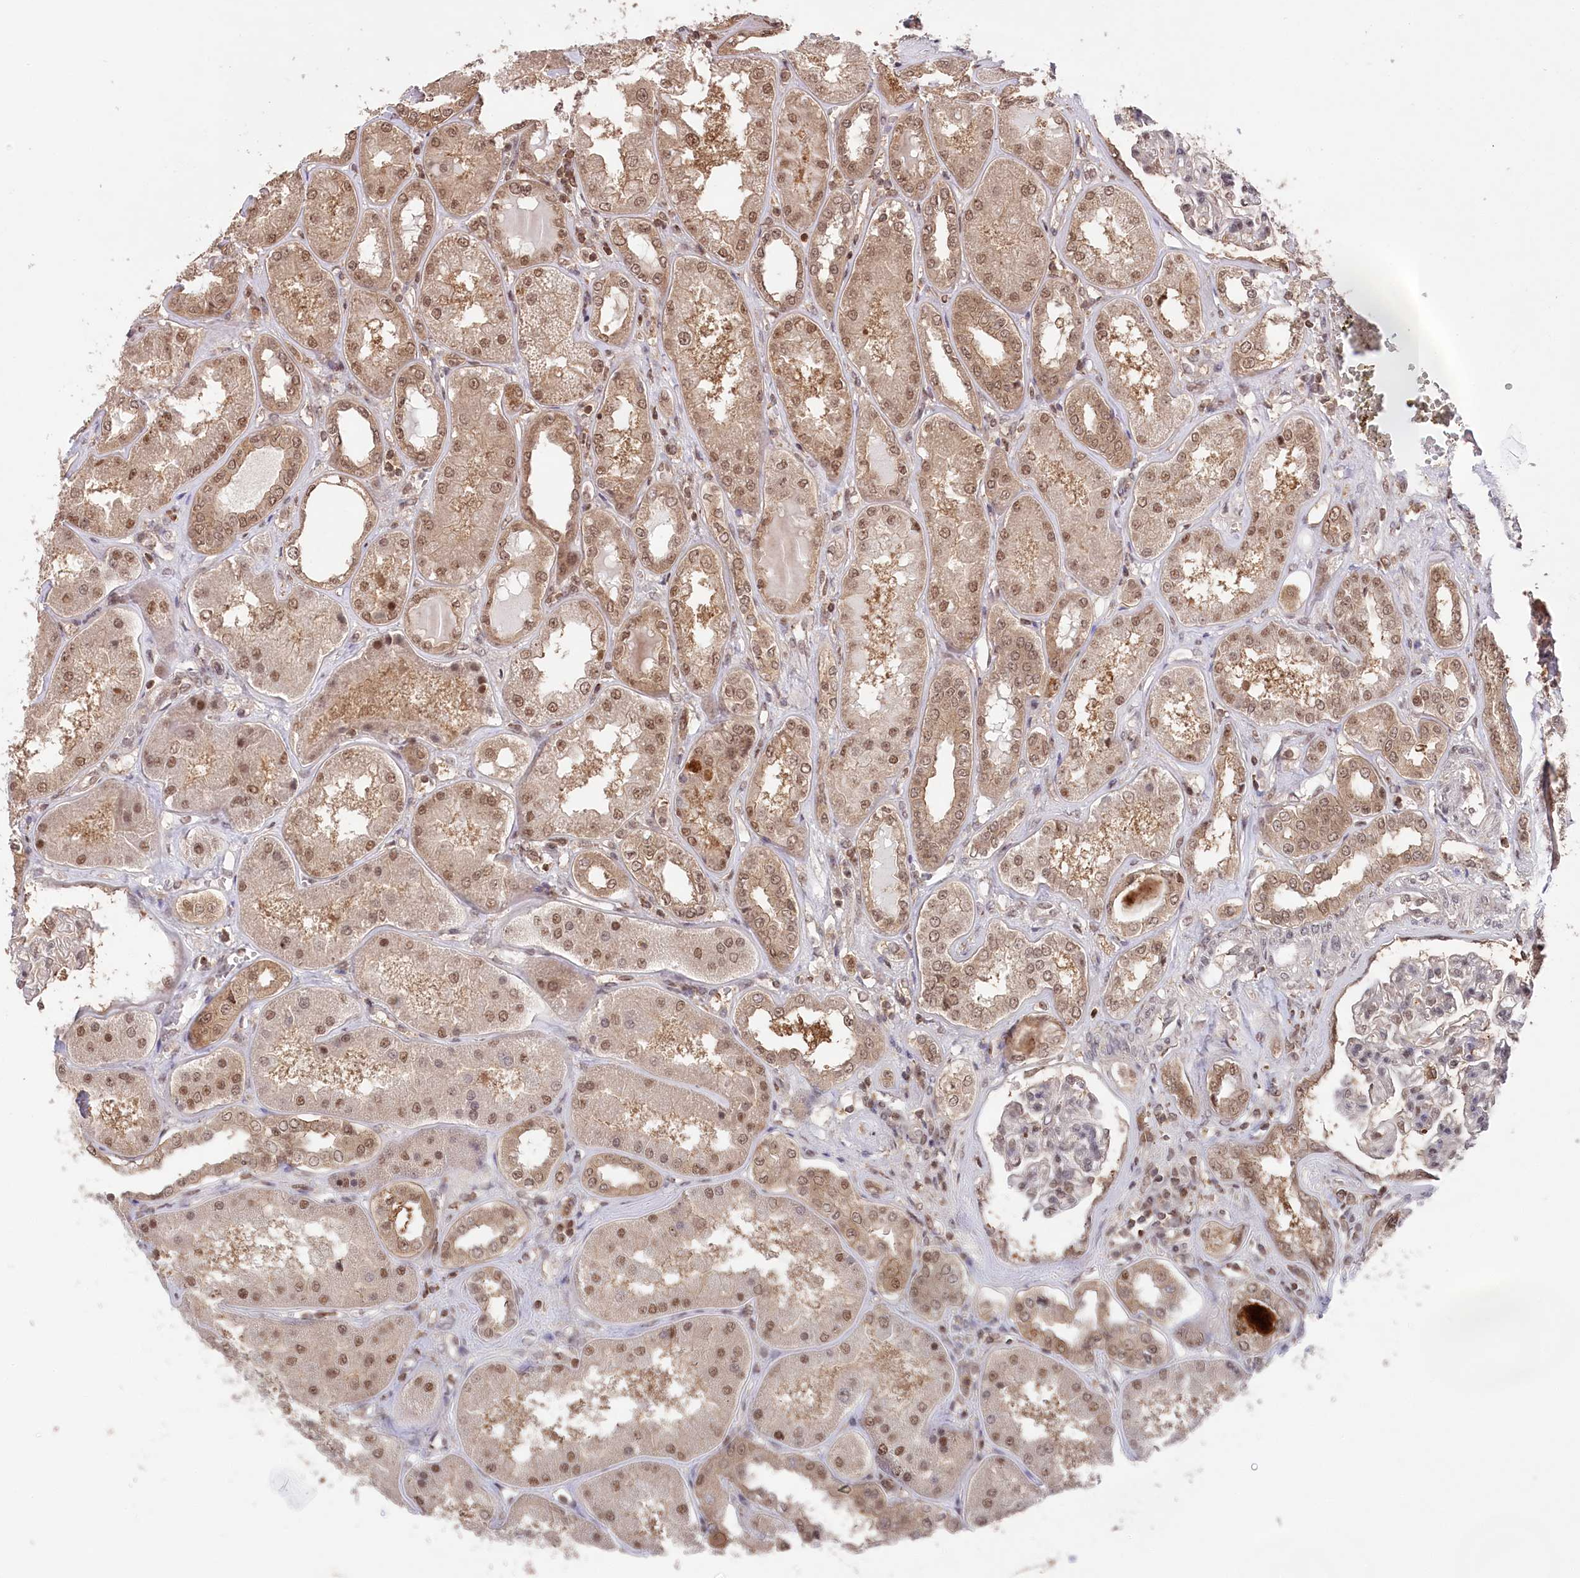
{"staining": {"intensity": "moderate", "quantity": "25%-75%", "location": "cytoplasmic/membranous,nuclear"}, "tissue": "kidney", "cell_type": "Cells in glomeruli", "image_type": "normal", "snomed": [{"axis": "morphology", "description": "Normal tissue, NOS"}, {"axis": "topography", "description": "Kidney"}], "caption": "Immunohistochemistry (IHC) (DAB (3,3'-diaminobenzidine)) staining of unremarkable human kidney exhibits moderate cytoplasmic/membranous,nuclear protein expression in about 25%-75% of cells in glomeruli.", "gene": "CCSER2", "patient": {"sex": "female", "age": 56}}